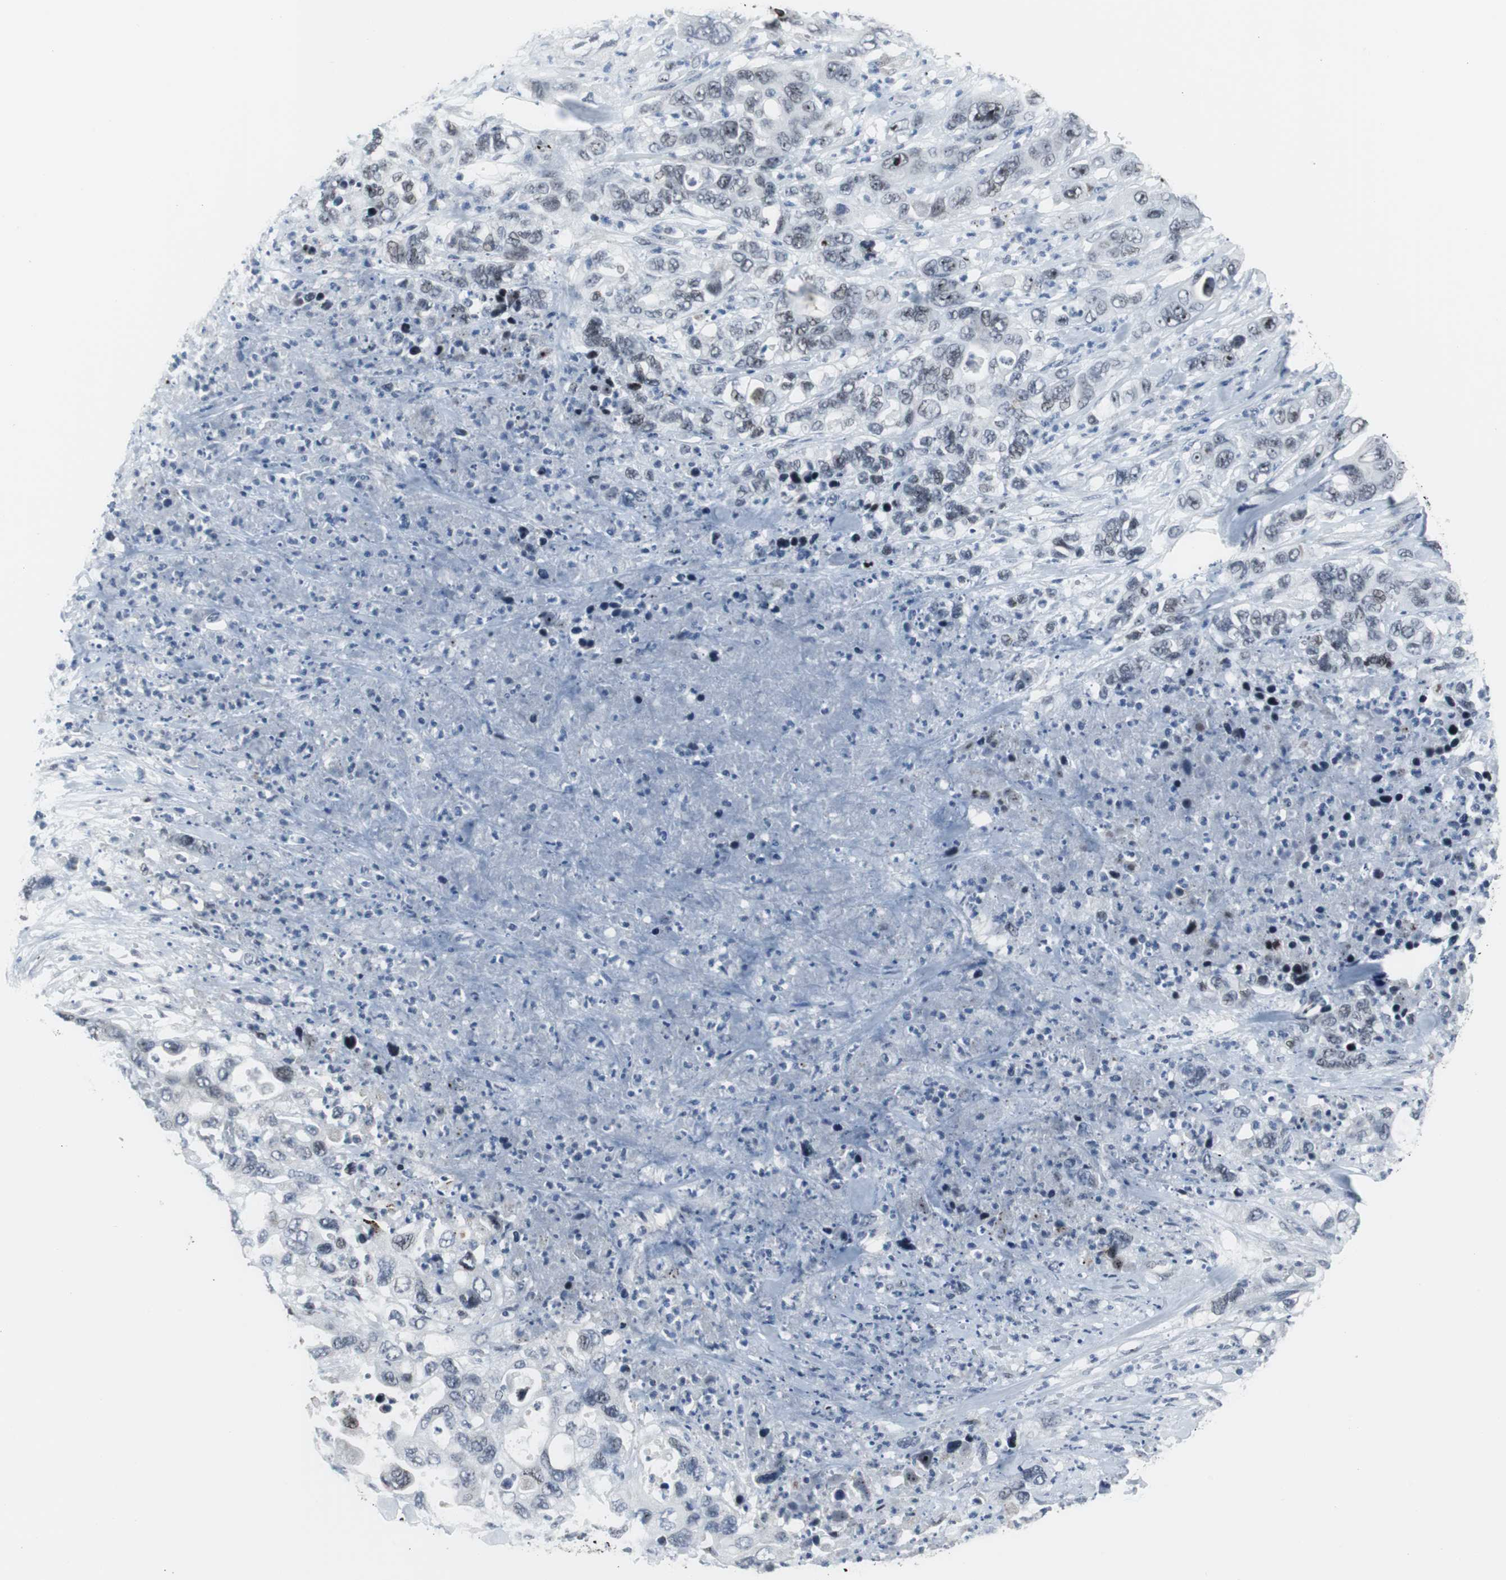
{"staining": {"intensity": "negative", "quantity": "none", "location": "none"}, "tissue": "pancreatic cancer", "cell_type": "Tumor cells", "image_type": "cancer", "snomed": [{"axis": "morphology", "description": "Adenocarcinoma, NOS"}, {"axis": "topography", "description": "Pancreas"}], "caption": "Immunohistochemical staining of human pancreatic cancer (adenocarcinoma) demonstrates no significant expression in tumor cells.", "gene": "DOK1", "patient": {"sex": "female", "age": 71}}